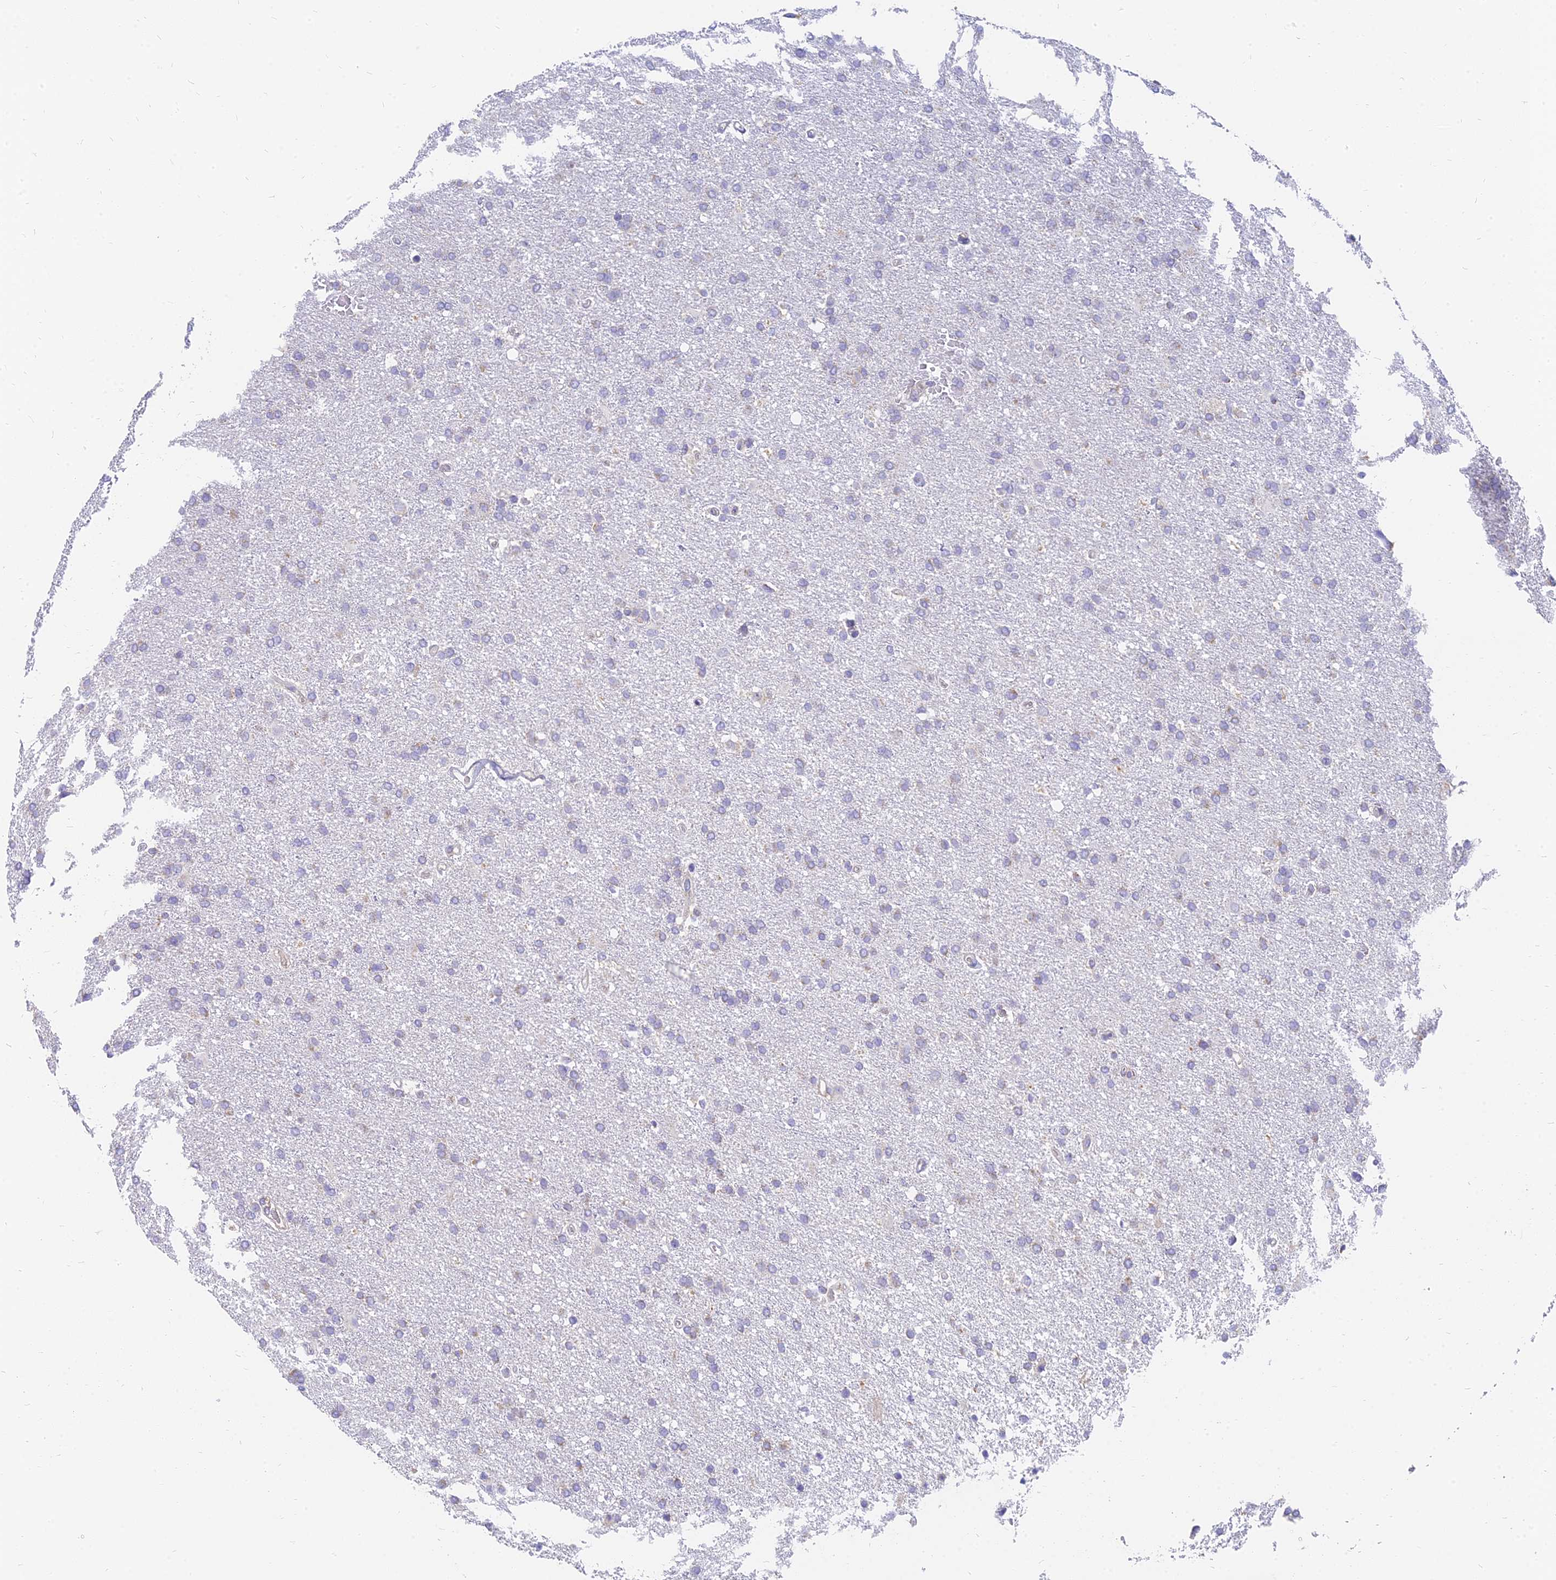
{"staining": {"intensity": "negative", "quantity": "none", "location": "none"}, "tissue": "glioma", "cell_type": "Tumor cells", "image_type": "cancer", "snomed": [{"axis": "morphology", "description": "Glioma, malignant, High grade"}, {"axis": "topography", "description": "Brain"}], "caption": "A high-resolution histopathology image shows immunohistochemistry staining of glioma, which reveals no significant expression in tumor cells. (DAB (3,3'-diaminobenzidine) immunohistochemistry (IHC) visualized using brightfield microscopy, high magnification).", "gene": "MRPL15", "patient": {"sex": "male", "age": 72}}